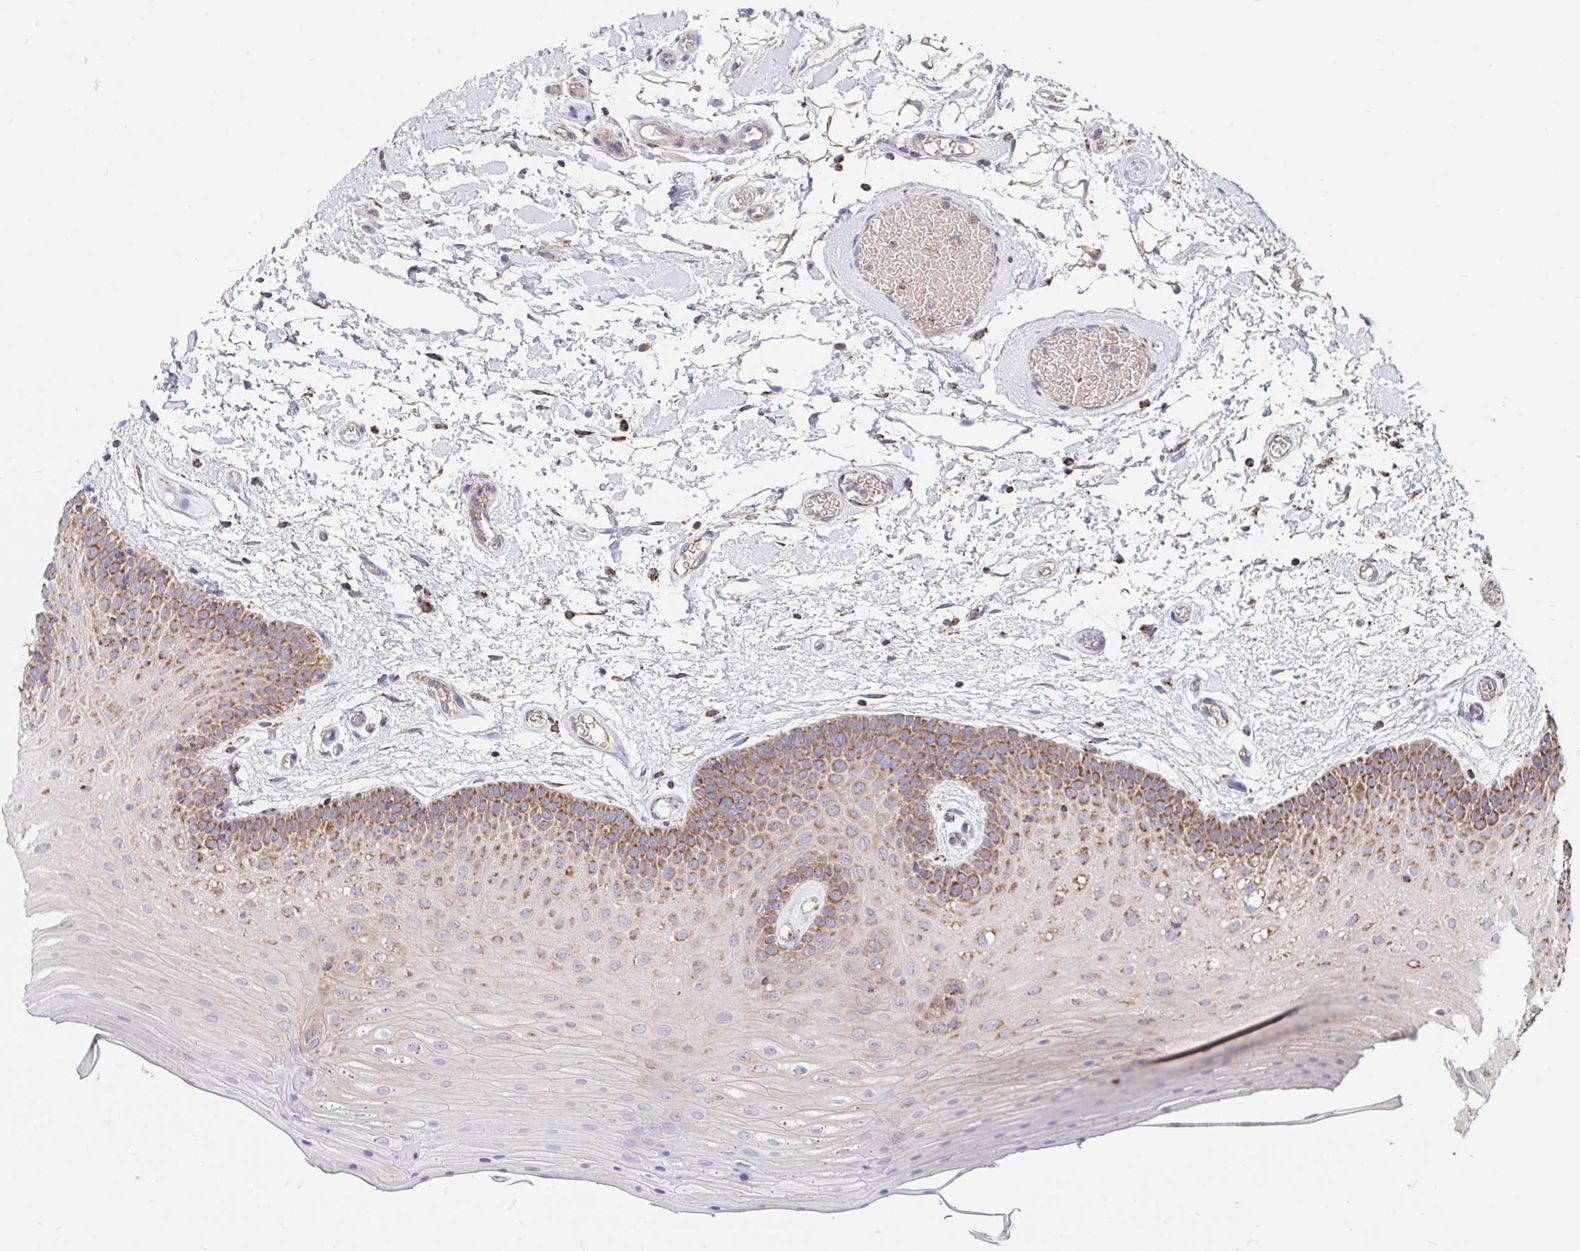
{"staining": {"intensity": "moderate", "quantity": "25%-75%", "location": "cytoplasmic/membranous"}, "tissue": "oral mucosa", "cell_type": "Squamous epithelial cells", "image_type": "normal", "snomed": [{"axis": "morphology", "description": "Normal tissue, NOS"}, {"axis": "morphology", "description": "Squamous cell carcinoma, NOS"}, {"axis": "topography", "description": "Oral tissue"}, {"axis": "topography", "description": "Tounge, NOS"}, {"axis": "topography", "description": "Head-Neck"}], "caption": "A micrograph of oral mucosa stained for a protein exhibits moderate cytoplasmic/membranous brown staining in squamous epithelial cells.", "gene": "PRDX3", "patient": {"sex": "male", "age": 62}}